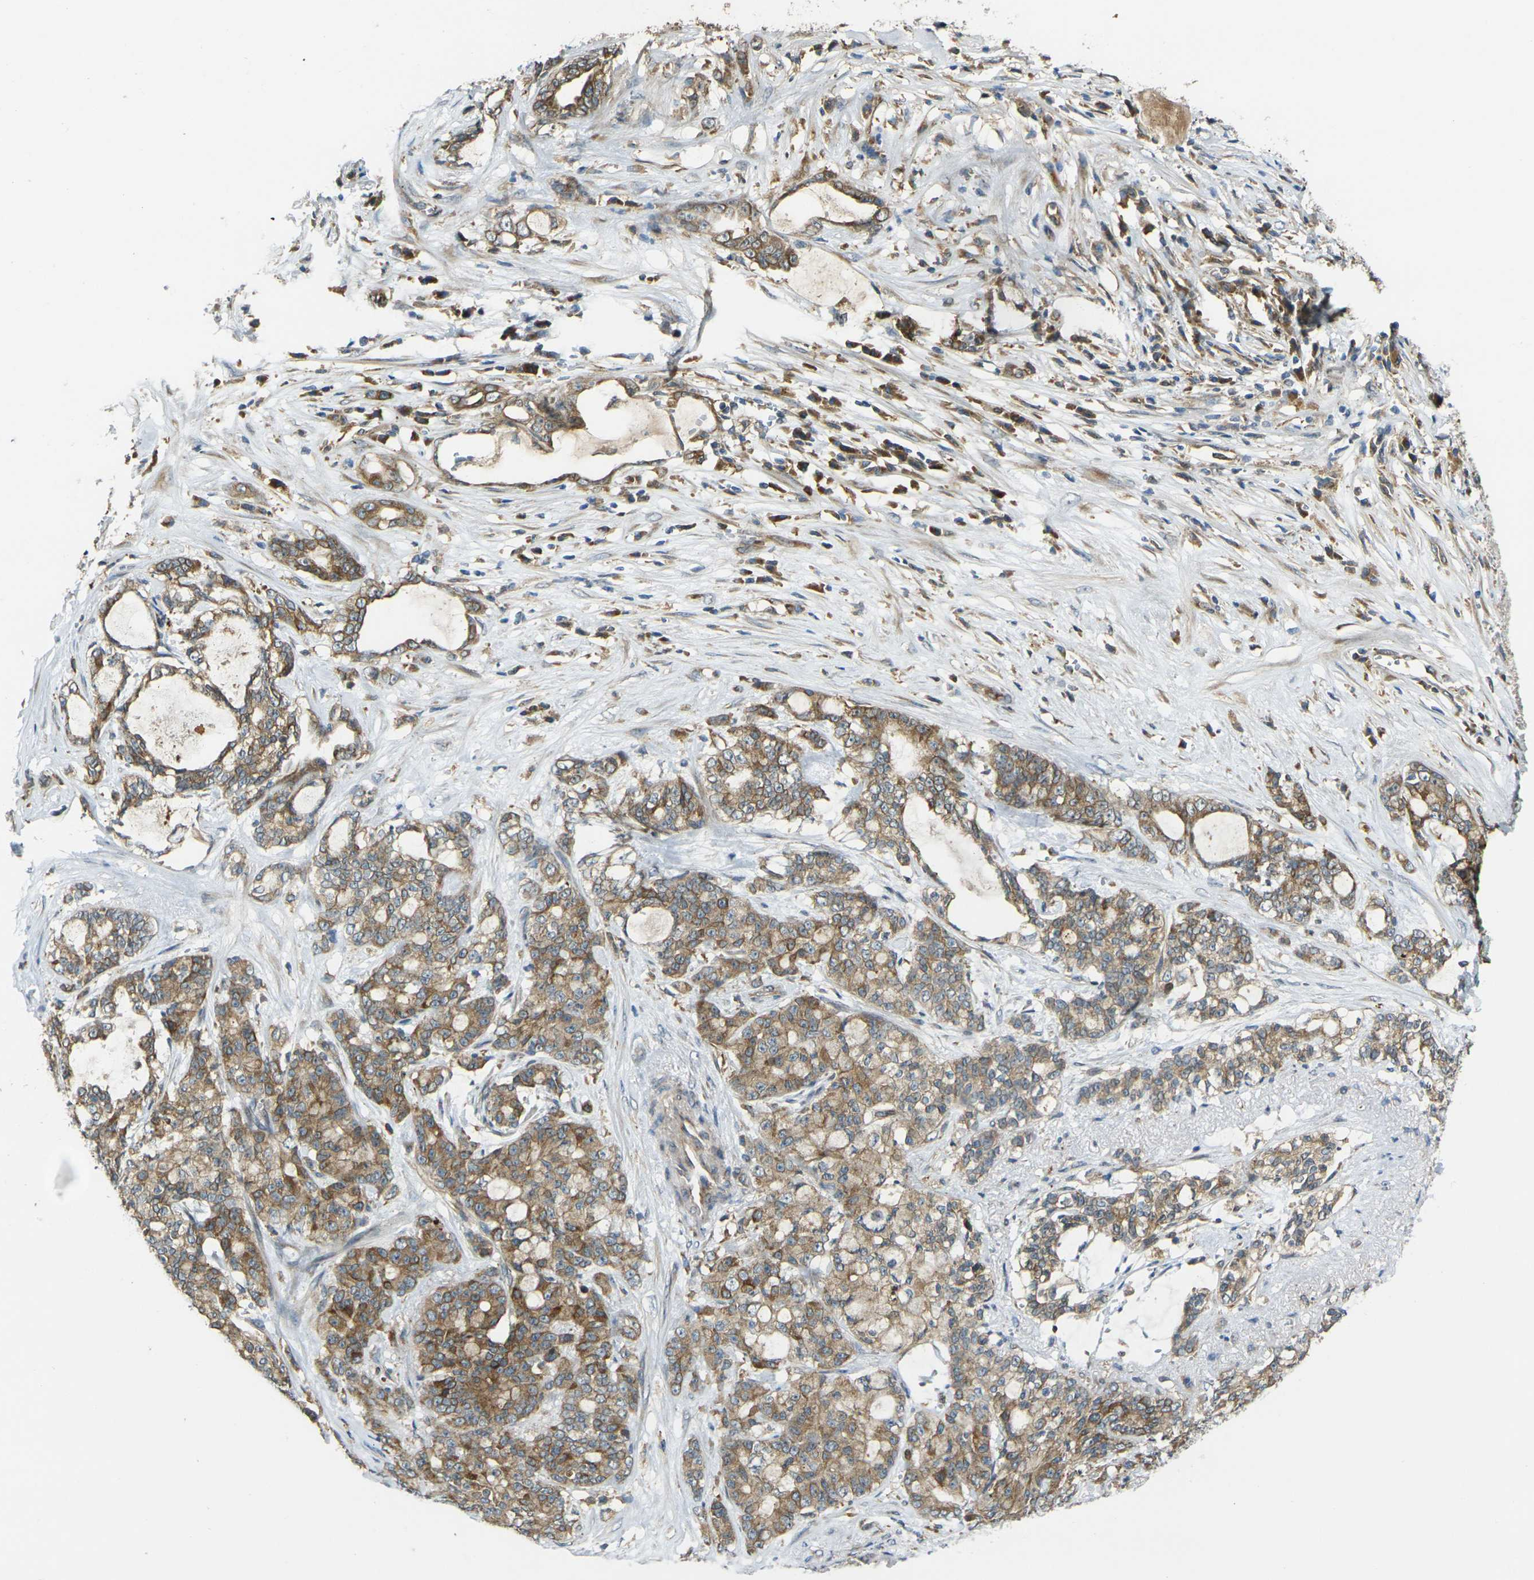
{"staining": {"intensity": "moderate", "quantity": ">75%", "location": "cytoplasmic/membranous"}, "tissue": "pancreatic cancer", "cell_type": "Tumor cells", "image_type": "cancer", "snomed": [{"axis": "morphology", "description": "Adenocarcinoma, NOS"}, {"axis": "topography", "description": "Pancreas"}], "caption": "Immunohistochemistry (IHC) micrograph of neoplastic tissue: human pancreatic cancer (adenocarcinoma) stained using IHC exhibits medium levels of moderate protein expression localized specifically in the cytoplasmic/membranous of tumor cells, appearing as a cytoplasmic/membranous brown color.", "gene": "FZD1", "patient": {"sex": "female", "age": 73}}